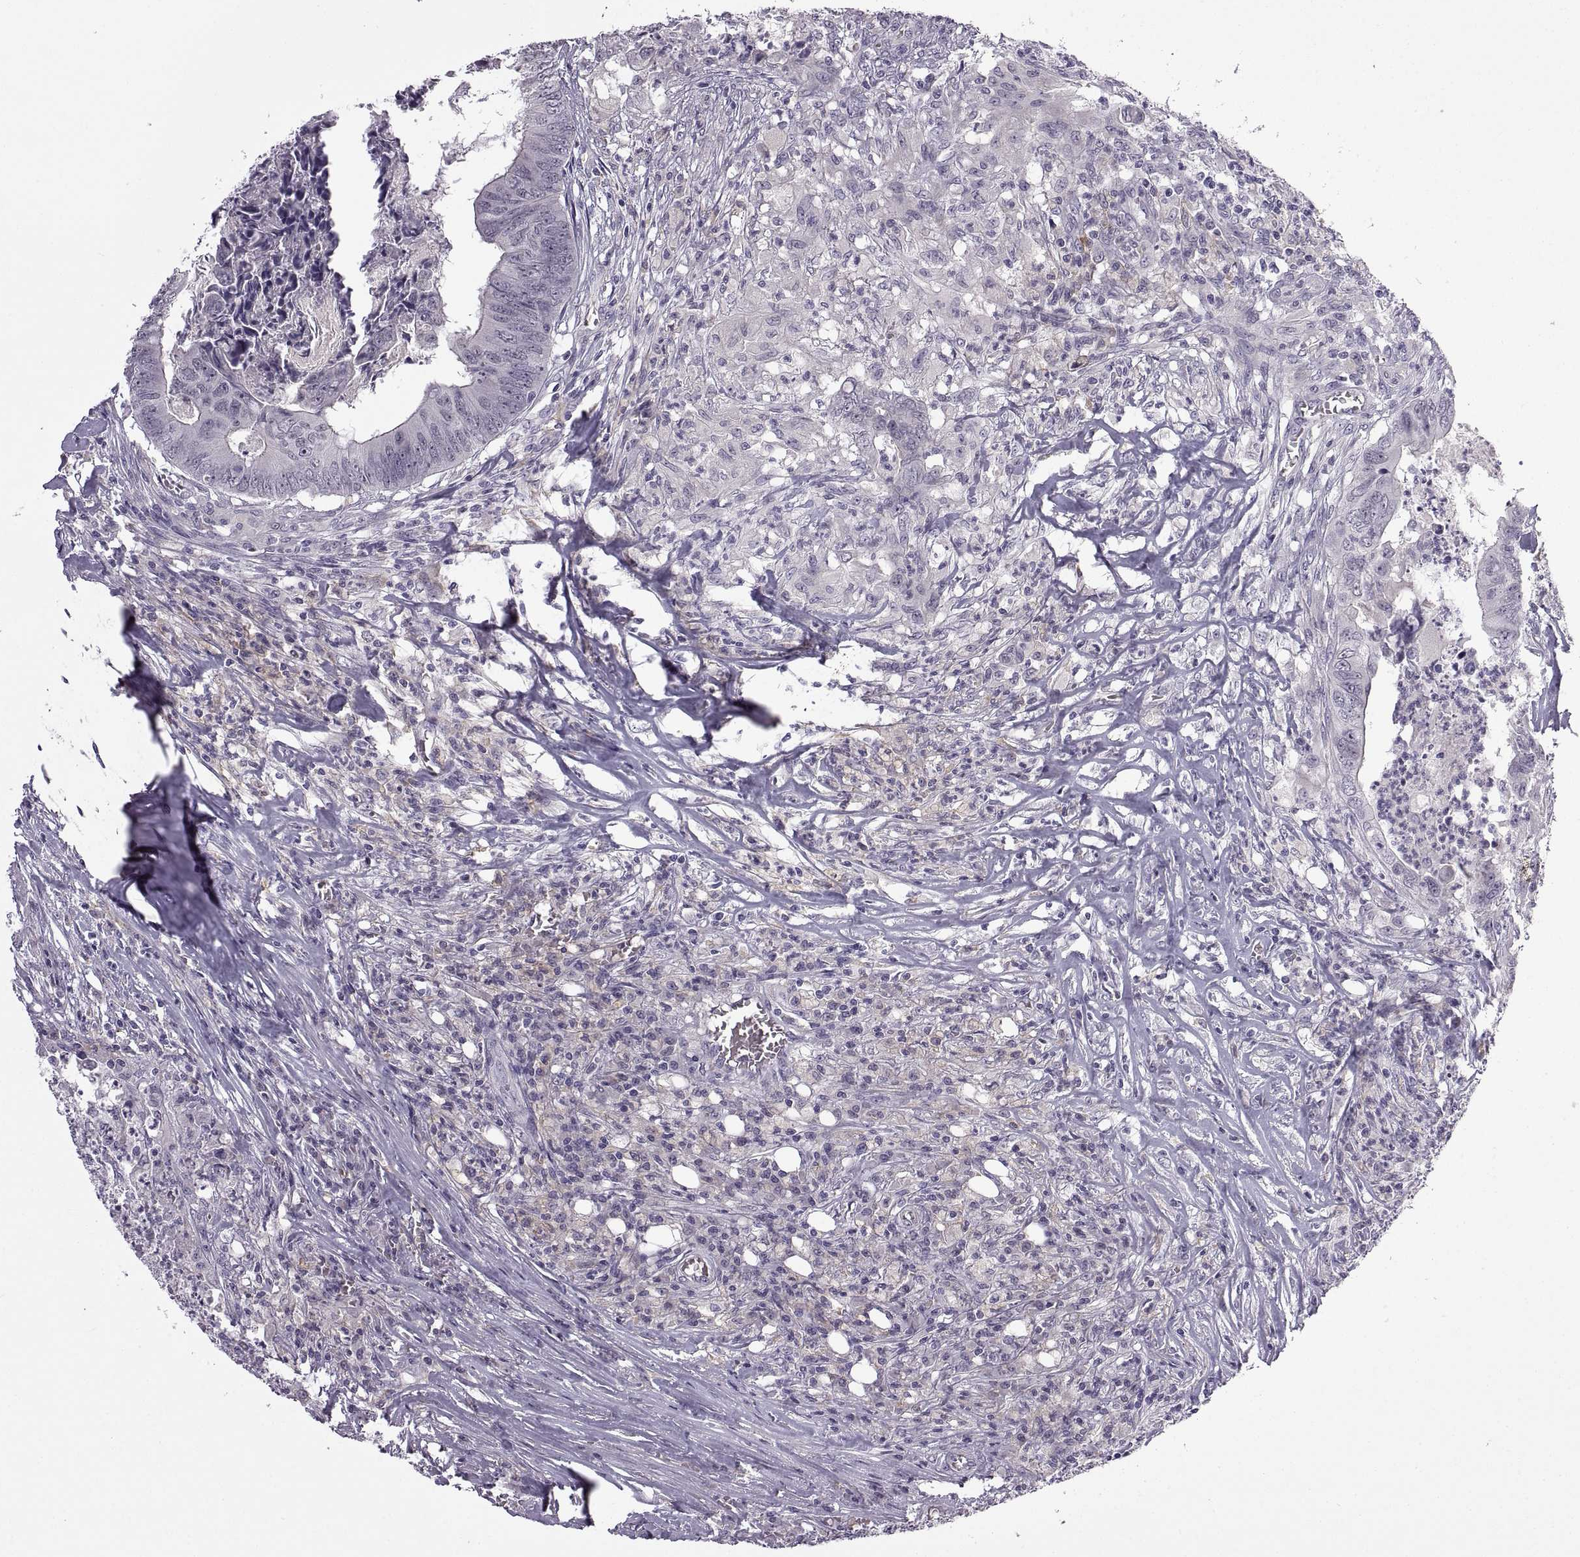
{"staining": {"intensity": "negative", "quantity": "none", "location": "none"}, "tissue": "colorectal cancer", "cell_type": "Tumor cells", "image_type": "cancer", "snomed": [{"axis": "morphology", "description": "Adenocarcinoma, NOS"}, {"axis": "topography", "description": "Colon"}], "caption": "This is an immunohistochemistry image of human colorectal adenocarcinoma. There is no expression in tumor cells.", "gene": "MEIOC", "patient": {"sex": "male", "age": 84}}